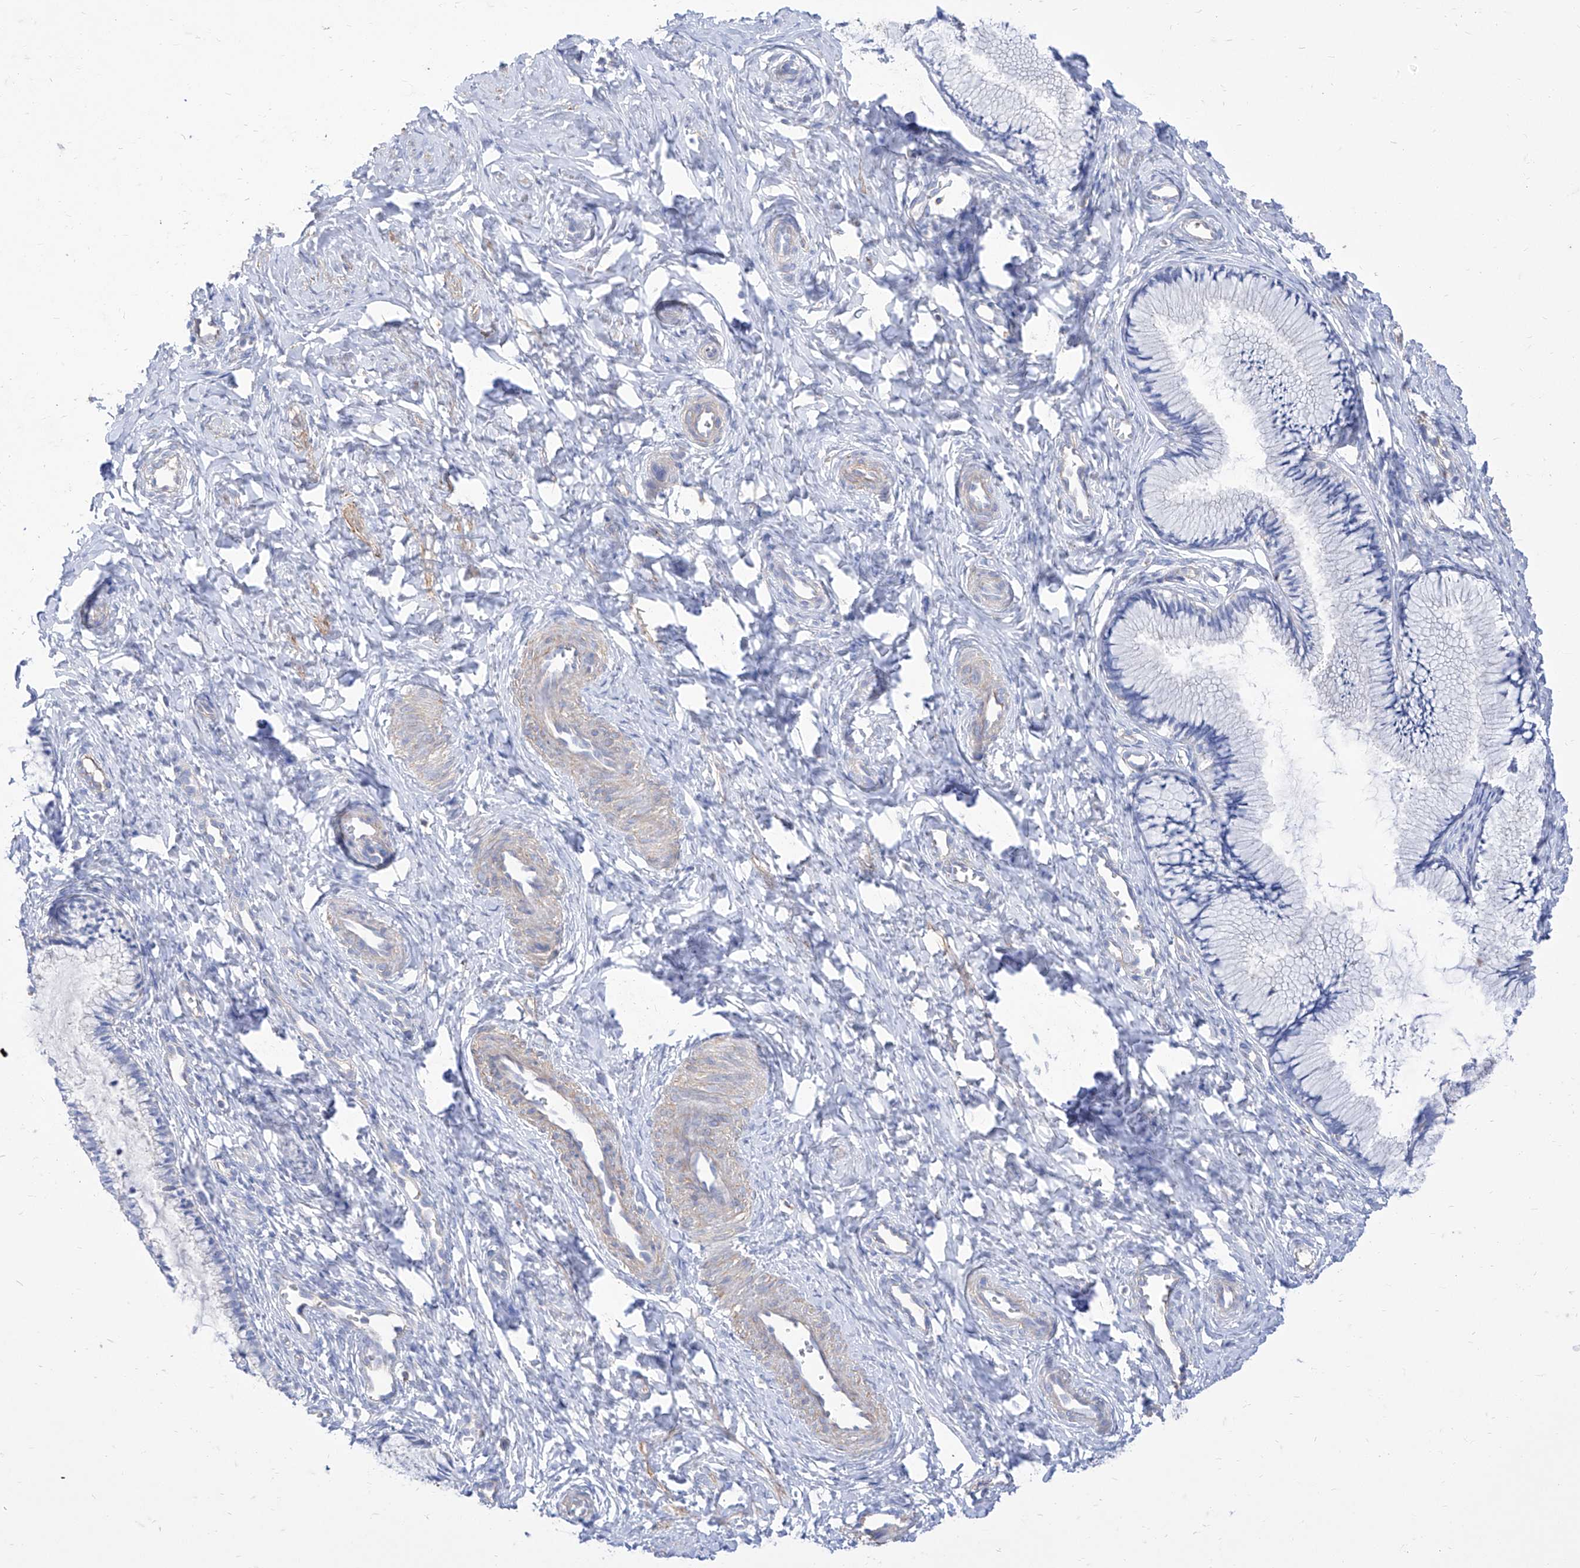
{"staining": {"intensity": "negative", "quantity": "none", "location": "none"}, "tissue": "cervix", "cell_type": "Glandular cells", "image_type": "normal", "snomed": [{"axis": "morphology", "description": "Normal tissue, NOS"}, {"axis": "topography", "description": "Cervix"}], "caption": "The micrograph exhibits no staining of glandular cells in benign cervix.", "gene": "C1orf74", "patient": {"sex": "female", "age": 27}}